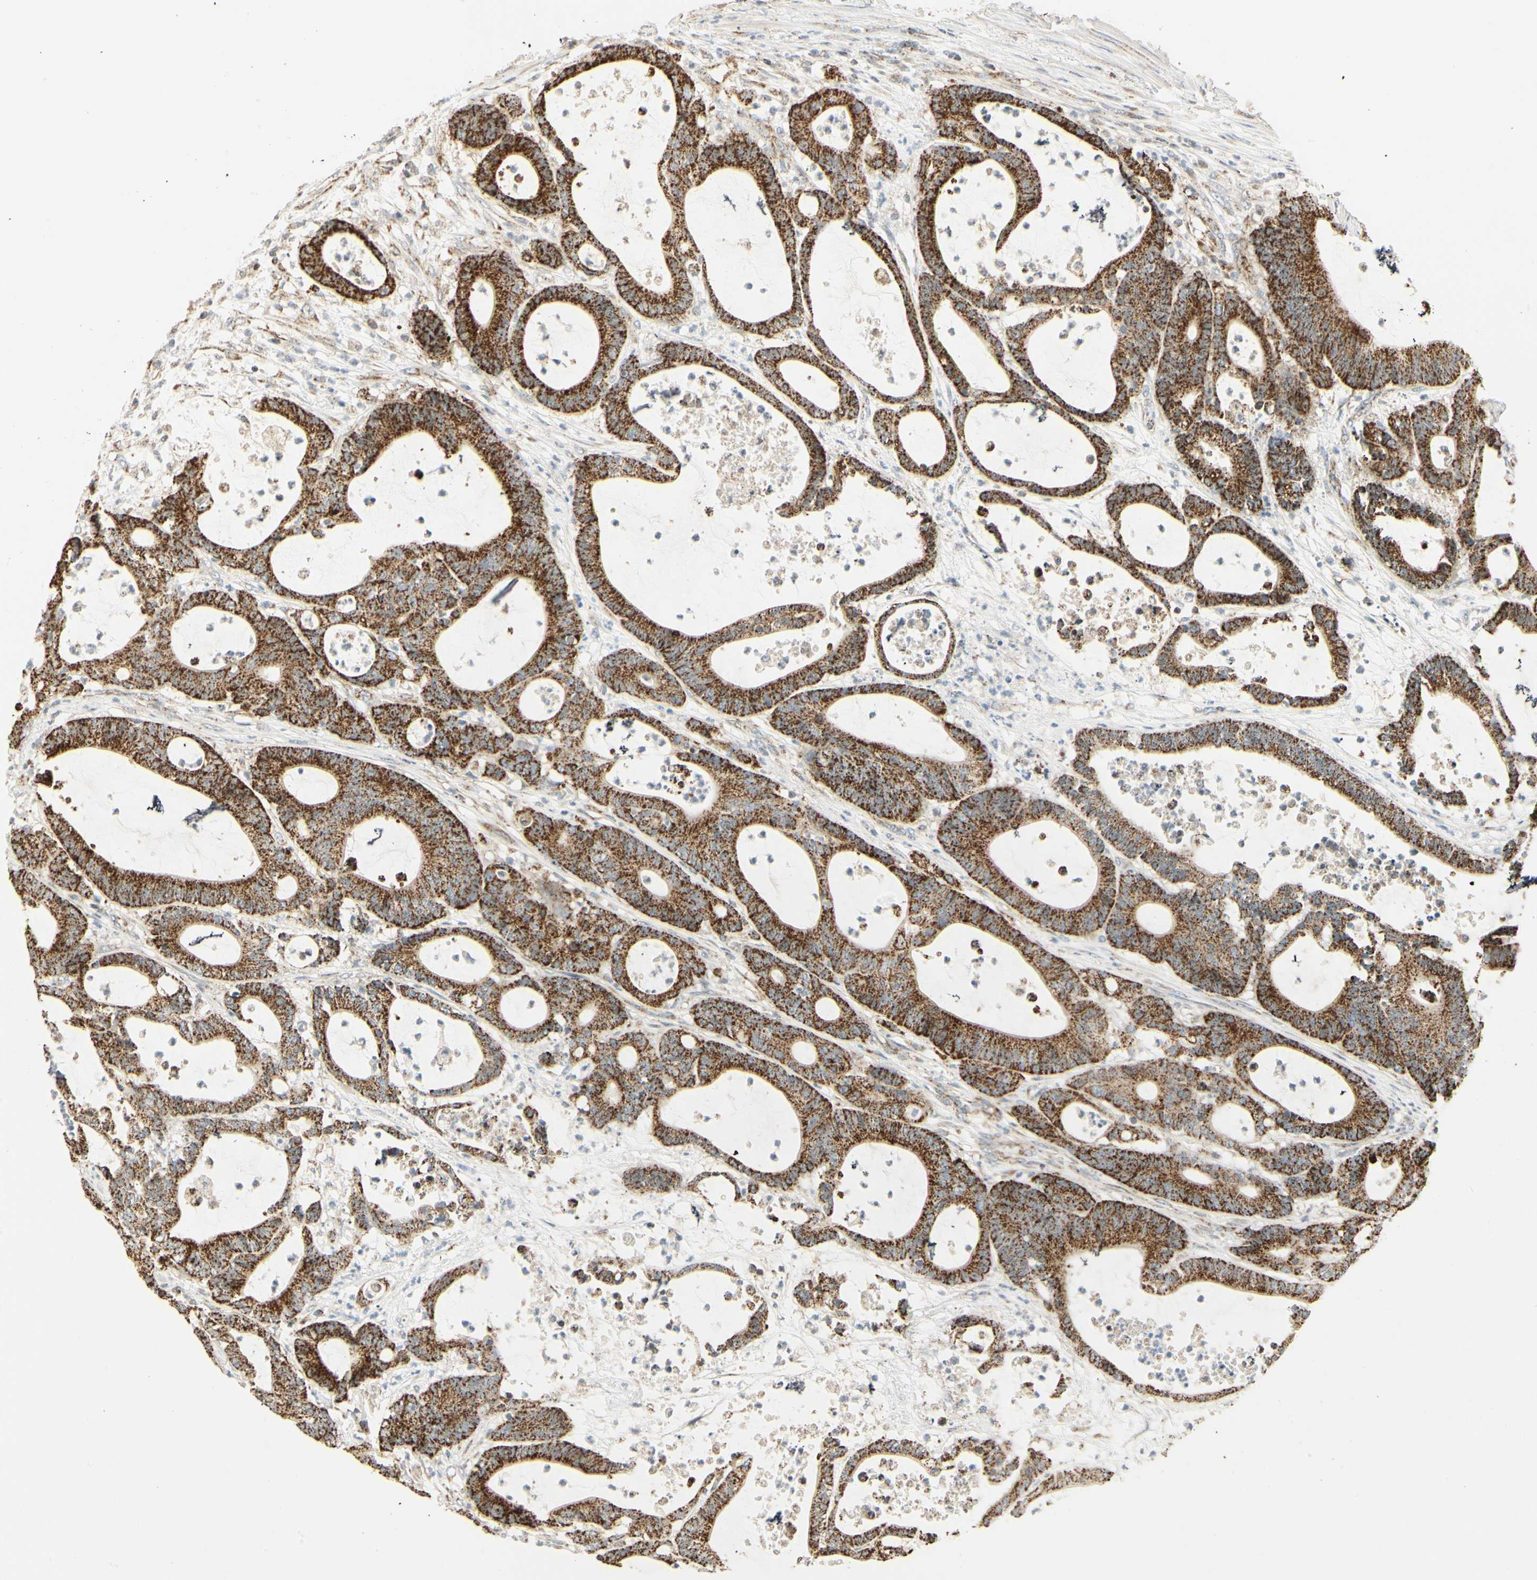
{"staining": {"intensity": "strong", "quantity": ">75%", "location": "cytoplasmic/membranous"}, "tissue": "colorectal cancer", "cell_type": "Tumor cells", "image_type": "cancer", "snomed": [{"axis": "morphology", "description": "Adenocarcinoma, NOS"}, {"axis": "topography", "description": "Colon"}], "caption": "Immunohistochemistry (DAB) staining of human colorectal adenocarcinoma exhibits strong cytoplasmic/membranous protein staining in about >75% of tumor cells. (brown staining indicates protein expression, while blue staining denotes nuclei).", "gene": "ANKS6", "patient": {"sex": "female", "age": 84}}